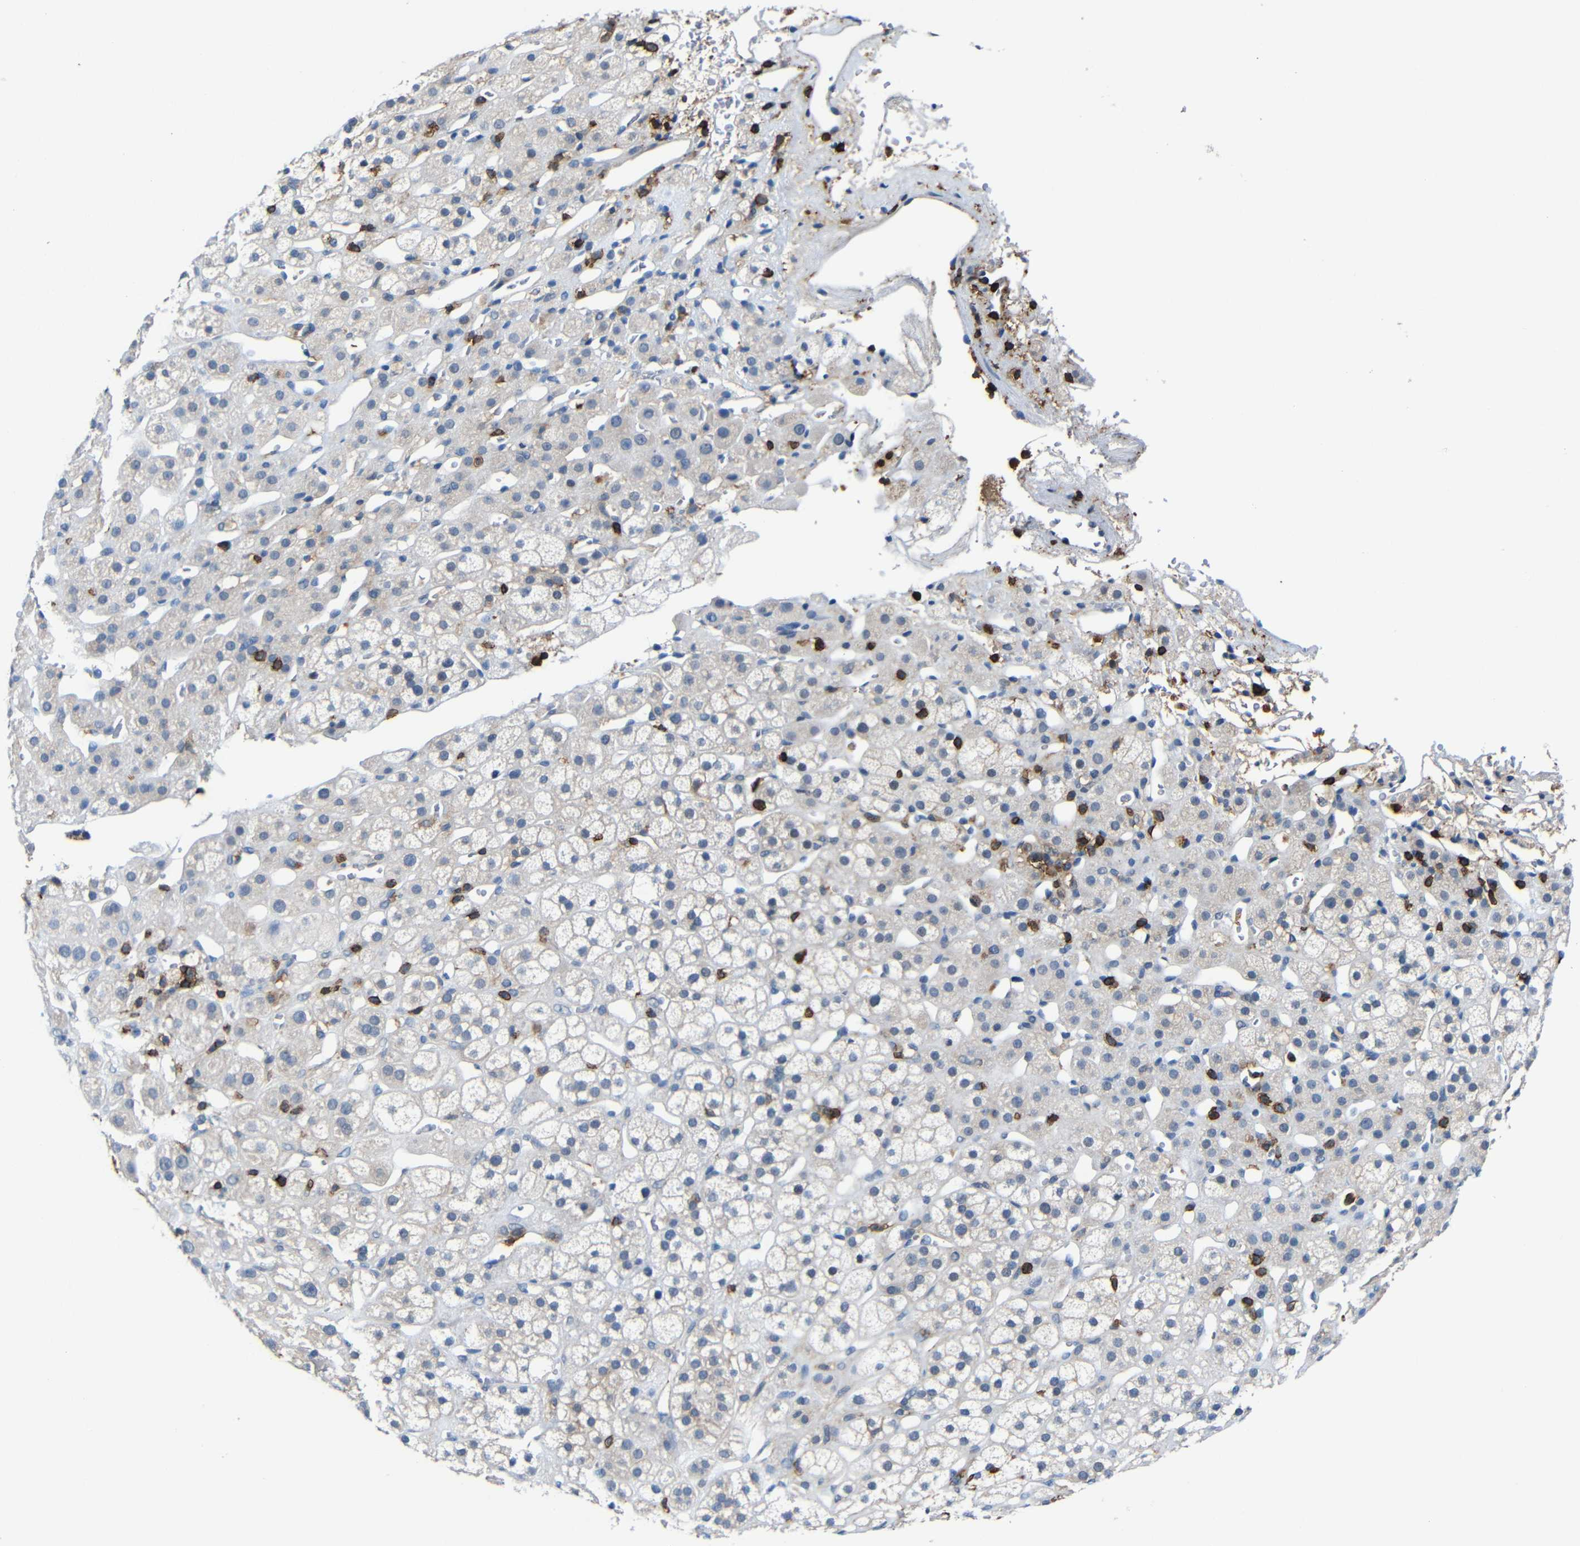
{"staining": {"intensity": "weak", "quantity": "<25%", "location": "cytoplasmic/membranous"}, "tissue": "adrenal gland", "cell_type": "Glandular cells", "image_type": "normal", "snomed": [{"axis": "morphology", "description": "Normal tissue, NOS"}, {"axis": "topography", "description": "Adrenal gland"}], "caption": "This is an IHC micrograph of unremarkable adrenal gland. There is no staining in glandular cells.", "gene": "P2RY12", "patient": {"sex": "male", "age": 56}}